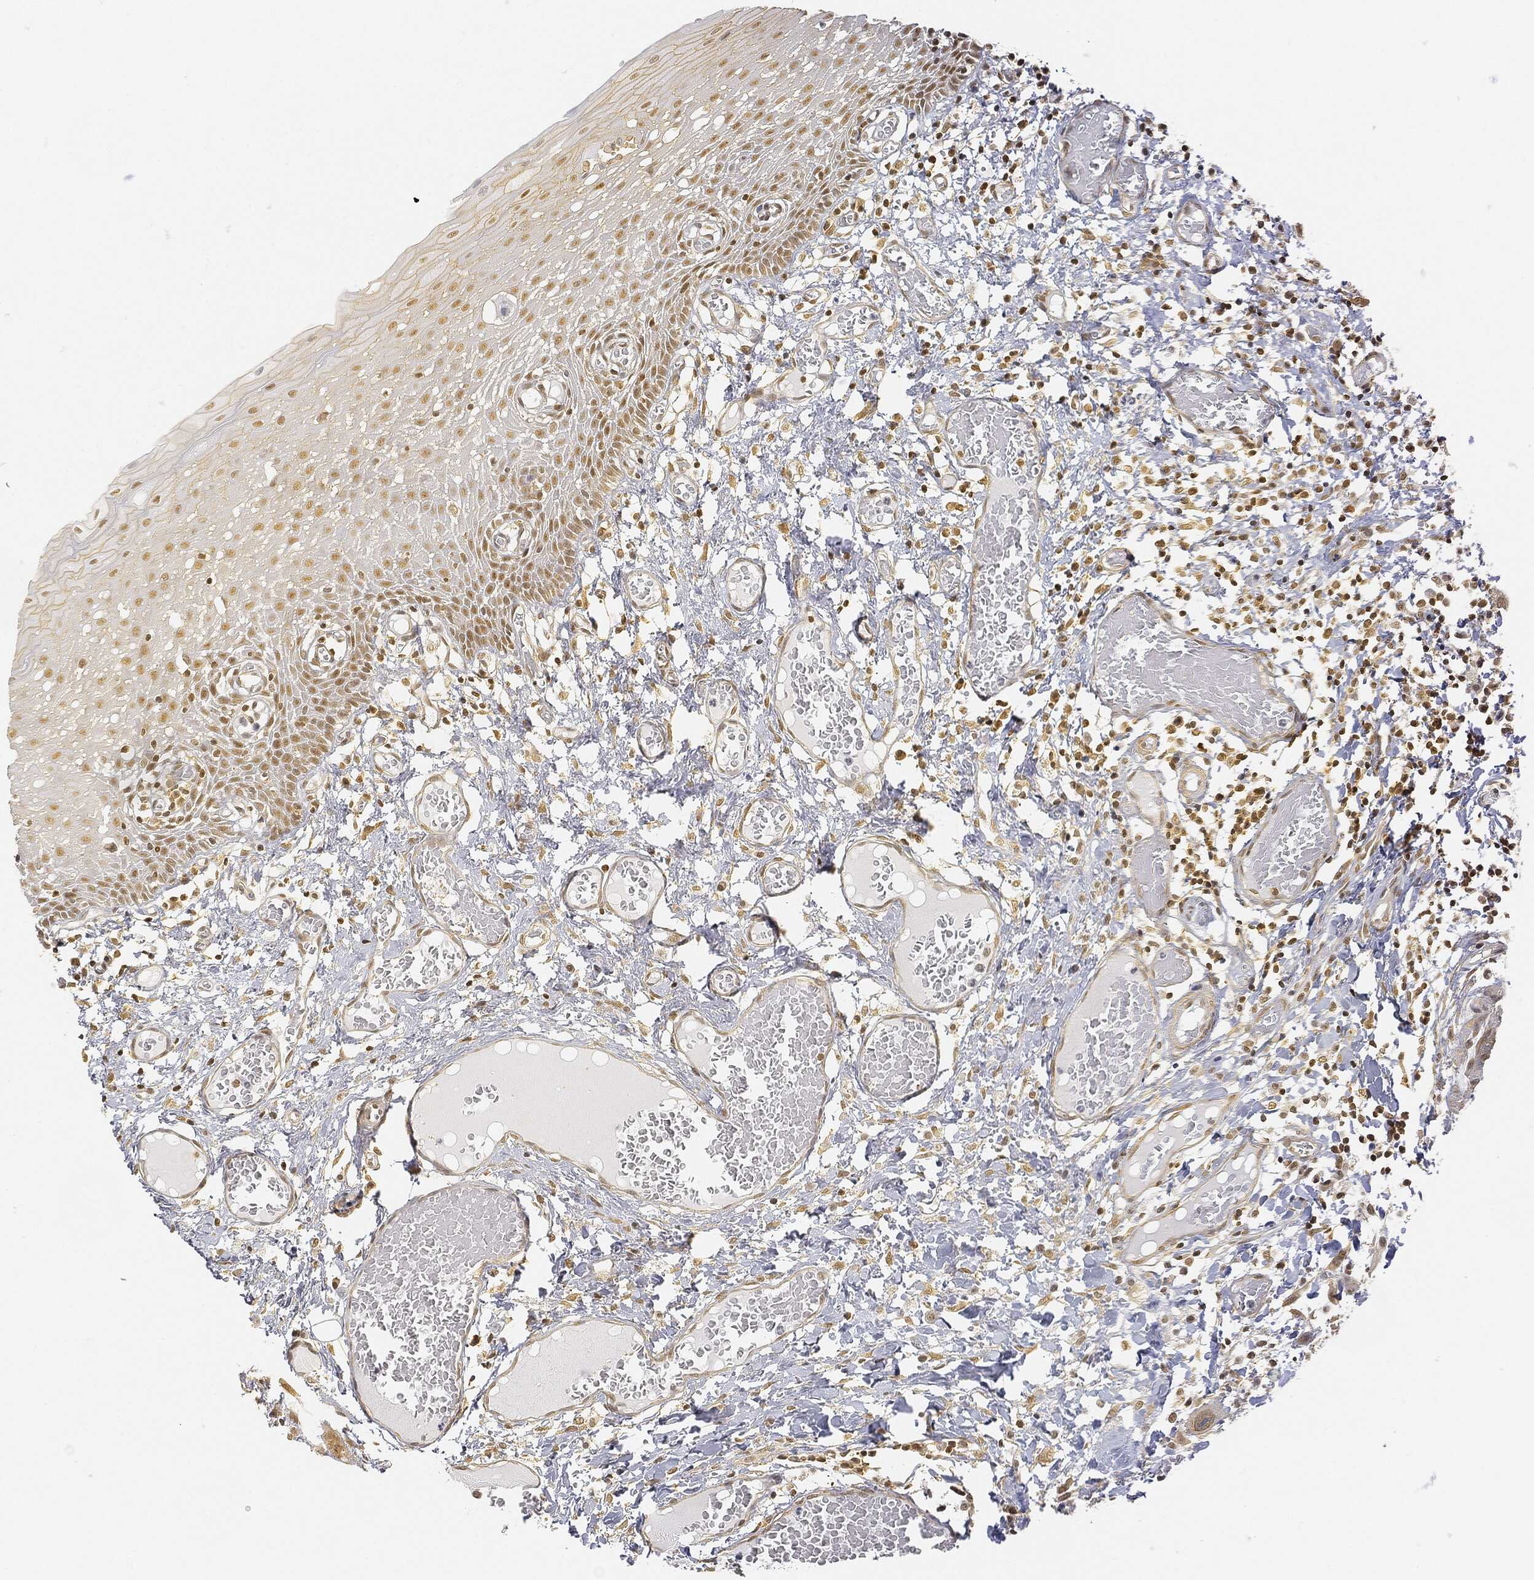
{"staining": {"intensity": "moderate", "quantity": ">75%", "location": "cytoplasmic/membranous,nuclear"}, "tissue": "oral mucosa", "cell_type": "Squamous epithelial cells", "image_type": "normal", "snomed": [{"axis": "morphology", "description": "Normal tissue, NOS"}, {"axis": "morphology", "description": "Squamous cell carcinoma, NOS"}, {"axis": "topography", "description": "Oral tissue"}, {"axis": "topography", "description": "Head-Neck"}], "caption": "Oral mucosa stained for a protein demonstrates moderate cytoplasmic/membranous,nuclear positivity in squamous epithelial cells. The protein of interest is shown in brown color, while the nuclei are stained blue.", "gene": "RSRC2", "patient": {"sex": "female", "age": 70}}